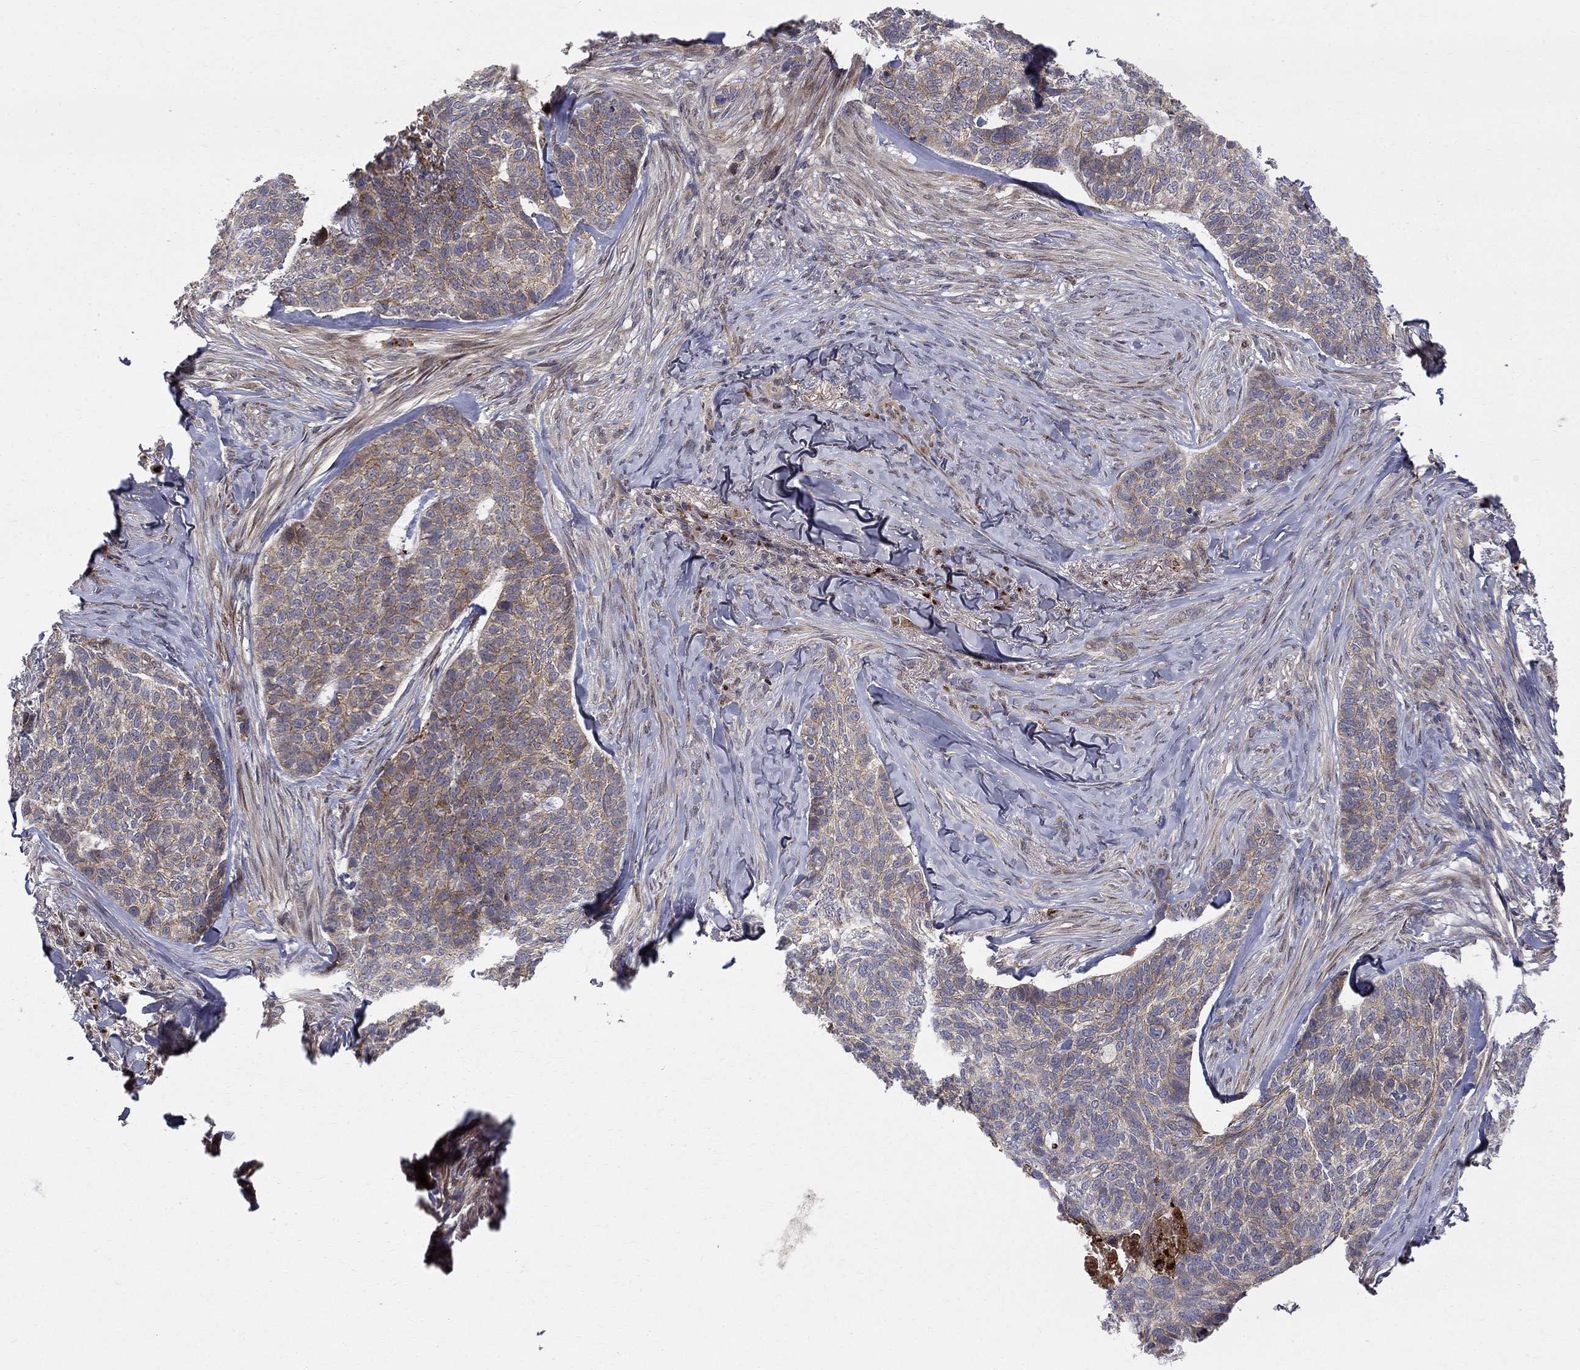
{"staining": {"intensity": "weak", "quantity": "25%-75%", "location": "cytoplasmic/membranous"}, "tissue": "skin cancer", "cell_type": "Tumor cells", "image_type": "cancer", "snomed": [{"axis": "morphology", "description": "Basal cell carcinoma"}, {"axis": "topography", "description": "Skin"}], "caption": "Brown immunohistochemical staining in skin cancer reveals weak cytoplasmic/membranous expression in approximately 25%-75% of tumor cells.", "gene": "WDR19", "patient": {"sex": "female", "age": 69}}